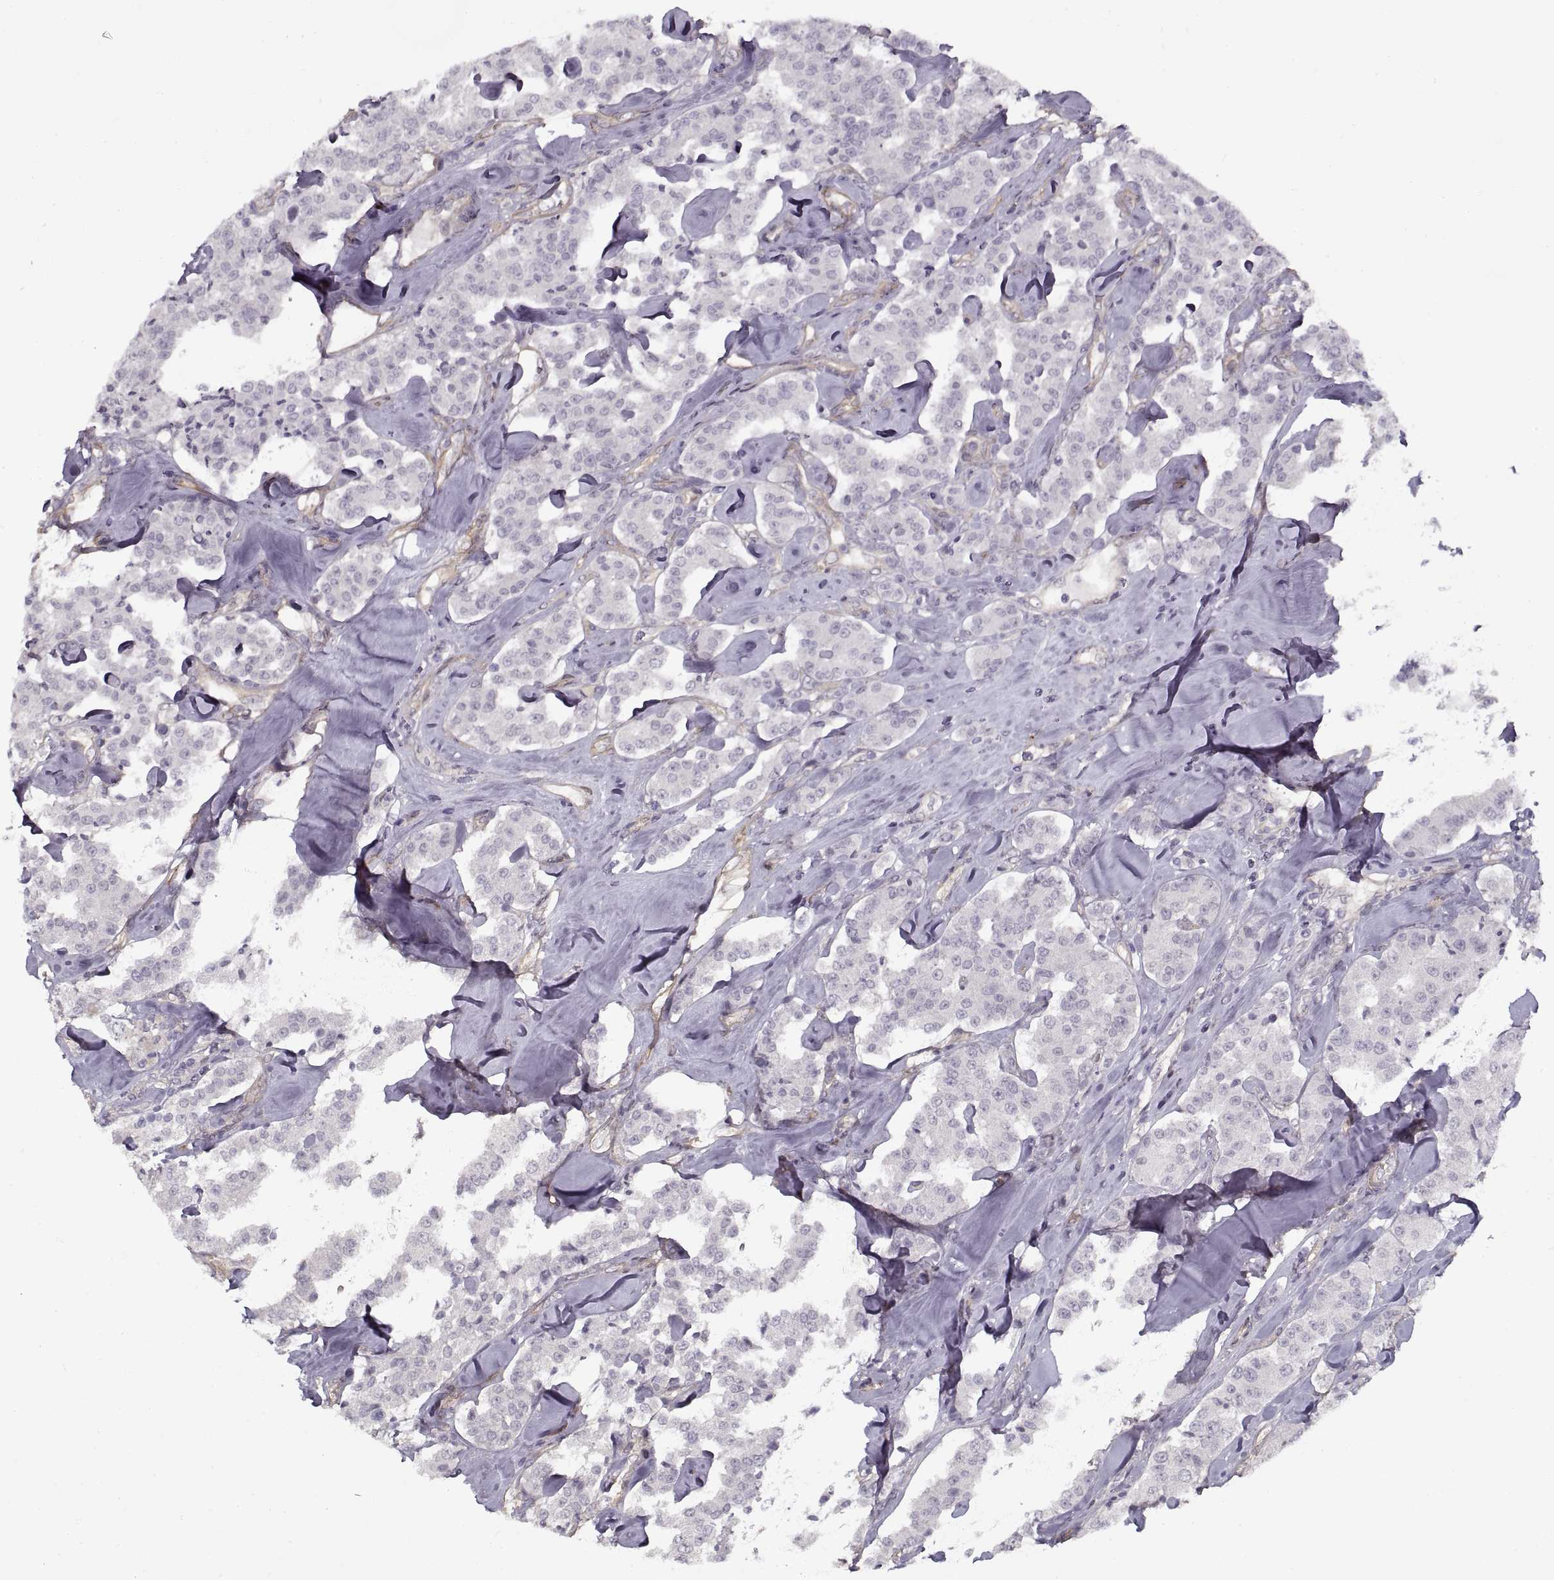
{"staining": {"intensity": "negative", "quantity": "none", "location": "none"}, "tissue": "carcinoid", "cell_type": "Tumor cells", "image_type": "cancer", "snomed": [{"axis": "morphology", "description": "Carcinoid, malignant, NOS"}, {"axis": "topography", "description": "Pancreas"}], "caption": "Immunohistochemistry of human carcinoid (malignant) exhibits no staining in tumor cells.", "gene": "LAMB2", "patient": {"sex": "male", "age": 41}}